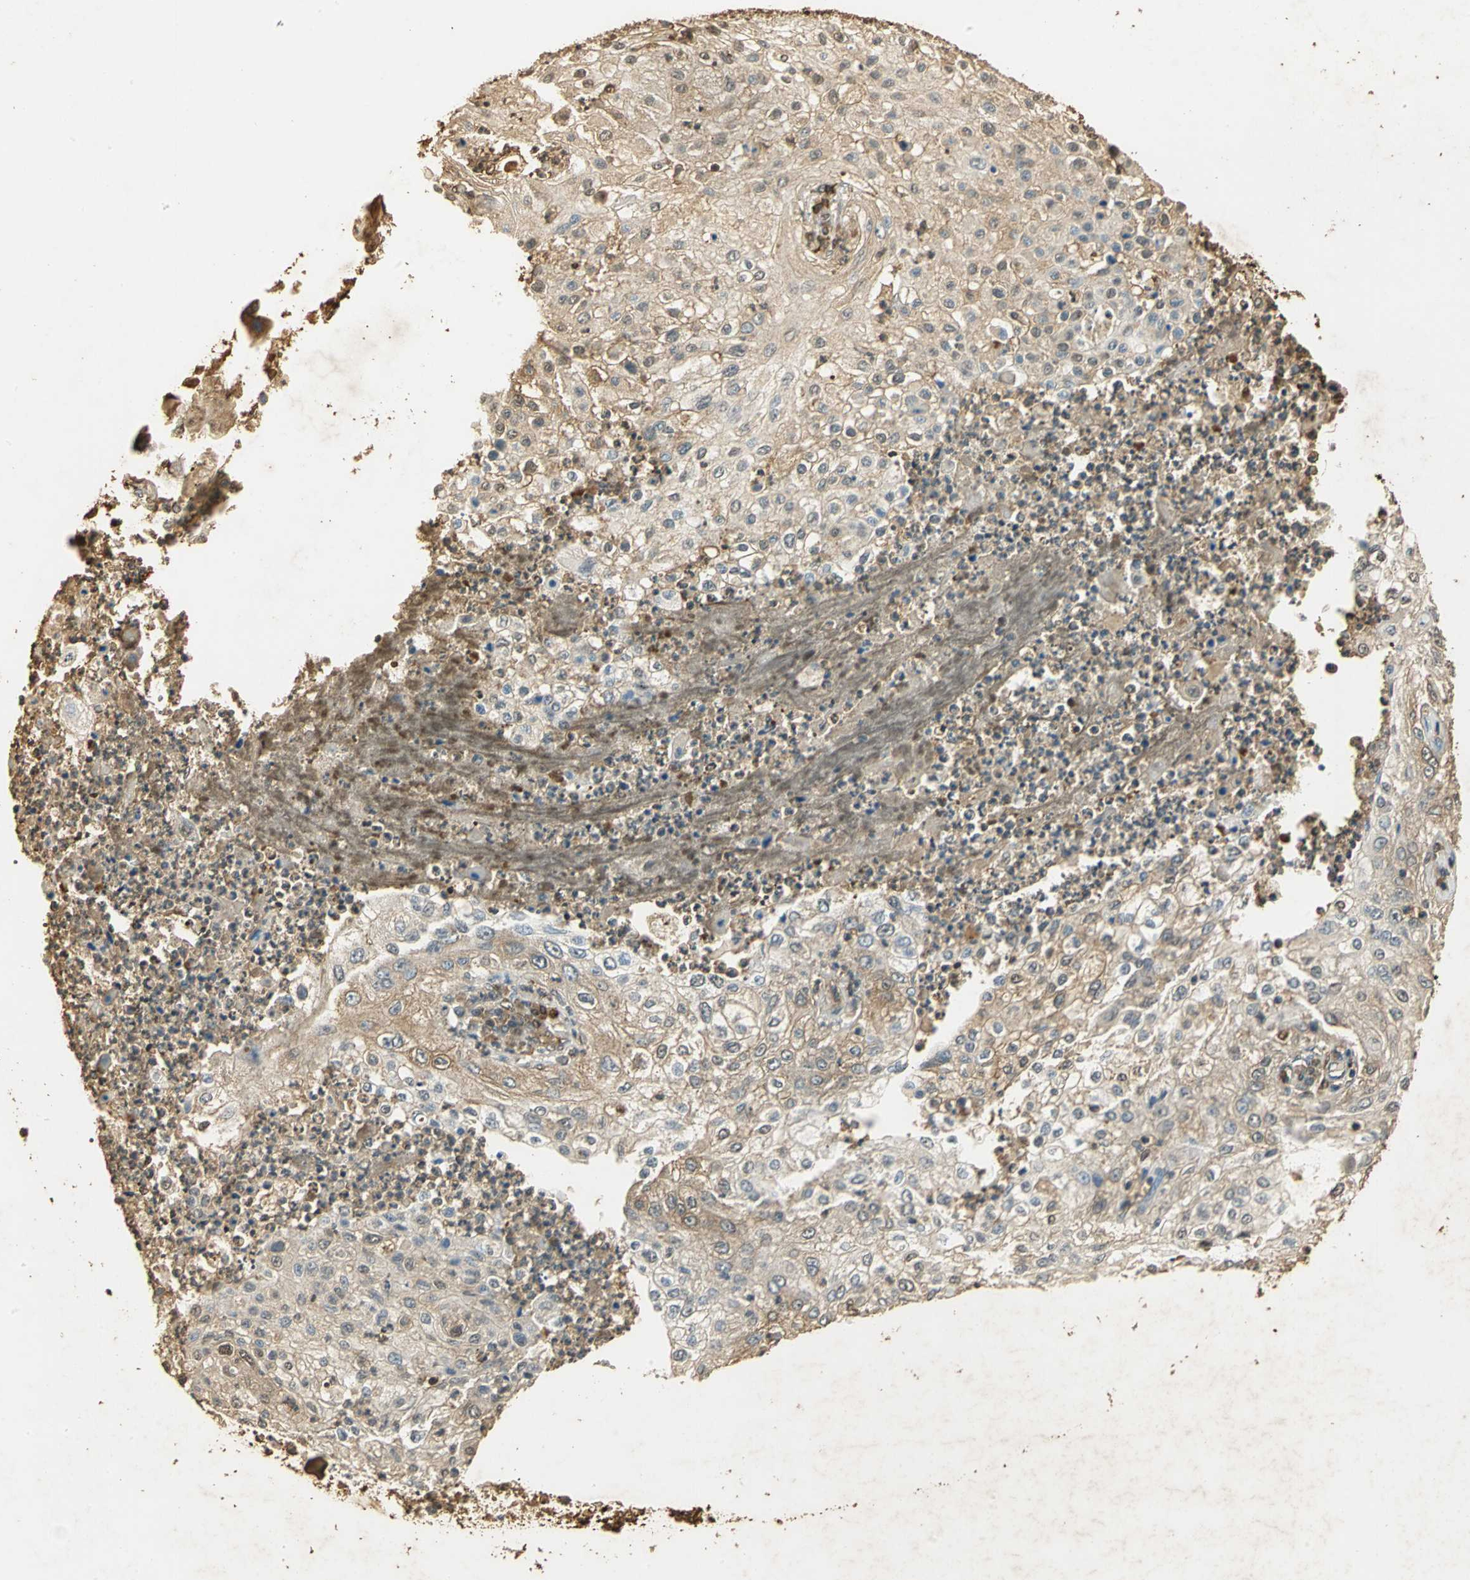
{"staining": {"intensity": "moderate", "quantity": ">75%", "location": "cytoplasmic/membranous"}, "tissue": "lung cancer", "cell_type": "Tumor cells", "image_type": "cancer", "snomed": [{"axis": "morphology", "description": "Inflammation, NOS"}, {"axis": "morphology", "description": "Squamous cell carcinoma, NOS"}, {"axis": "topography", "description": "Lymph node"}, {"axis": "topography", "description": "Soft tissue"}, {"axis": "topography", "description": "Lung"}], "caption": "This histopathology image shows immunohistochemistry staining of human lung squamous cell carcinoma, with medium moderate cytoplasmic/membranous expression in about >75% of tumor cells.", "gene": "GAPDH", "patient": {"sex": "male", "age": 66}}